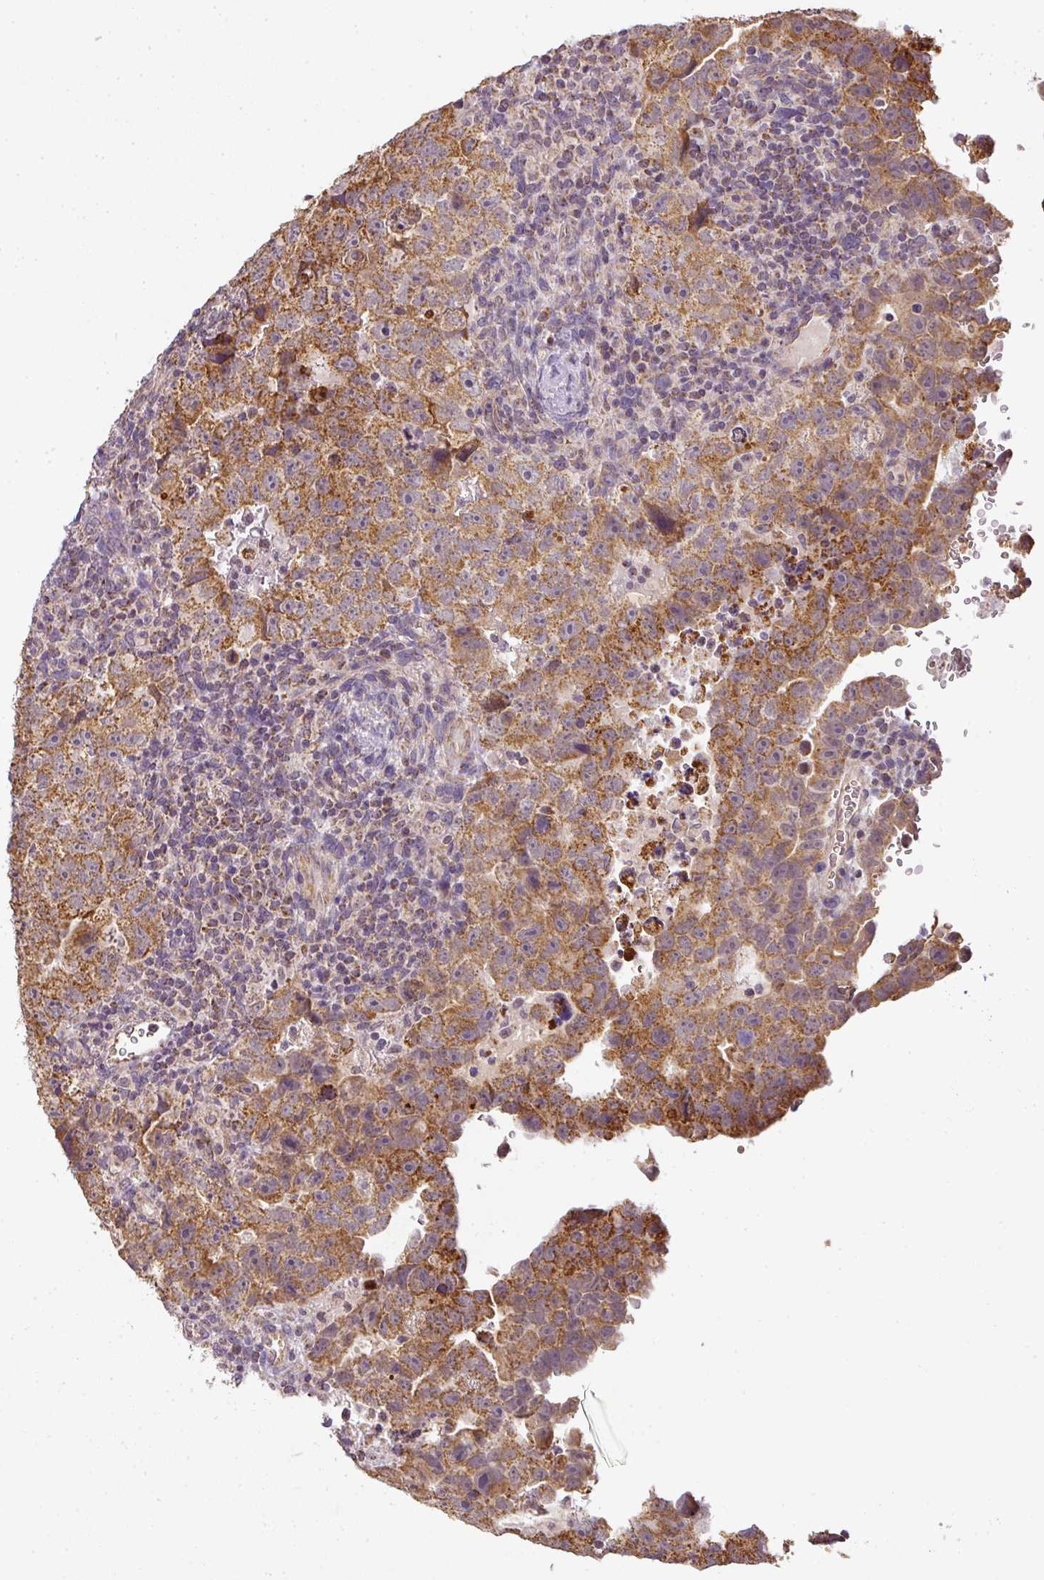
{"staining": {"intensity": "moderate", "quantity": ">75%", "location": "cytoplasmic/membranous"}, "tissue": "testis cancer", "cell_type": "Tumor cells", "image_type": "cancer", "snomed": [{"axis": "morphology", "description": "Carcinoma, Embryonal, NOS"}, {"axis": "topography", "description": "Testis"}], "caption": "Testis cancer stained with a brown dye demonstrates moderate cytoplasmic/membranous positive positivity in about >75% of tumor cells.", "gene": "MYOM2", "patient": {"sex": "male", "age": 24}}